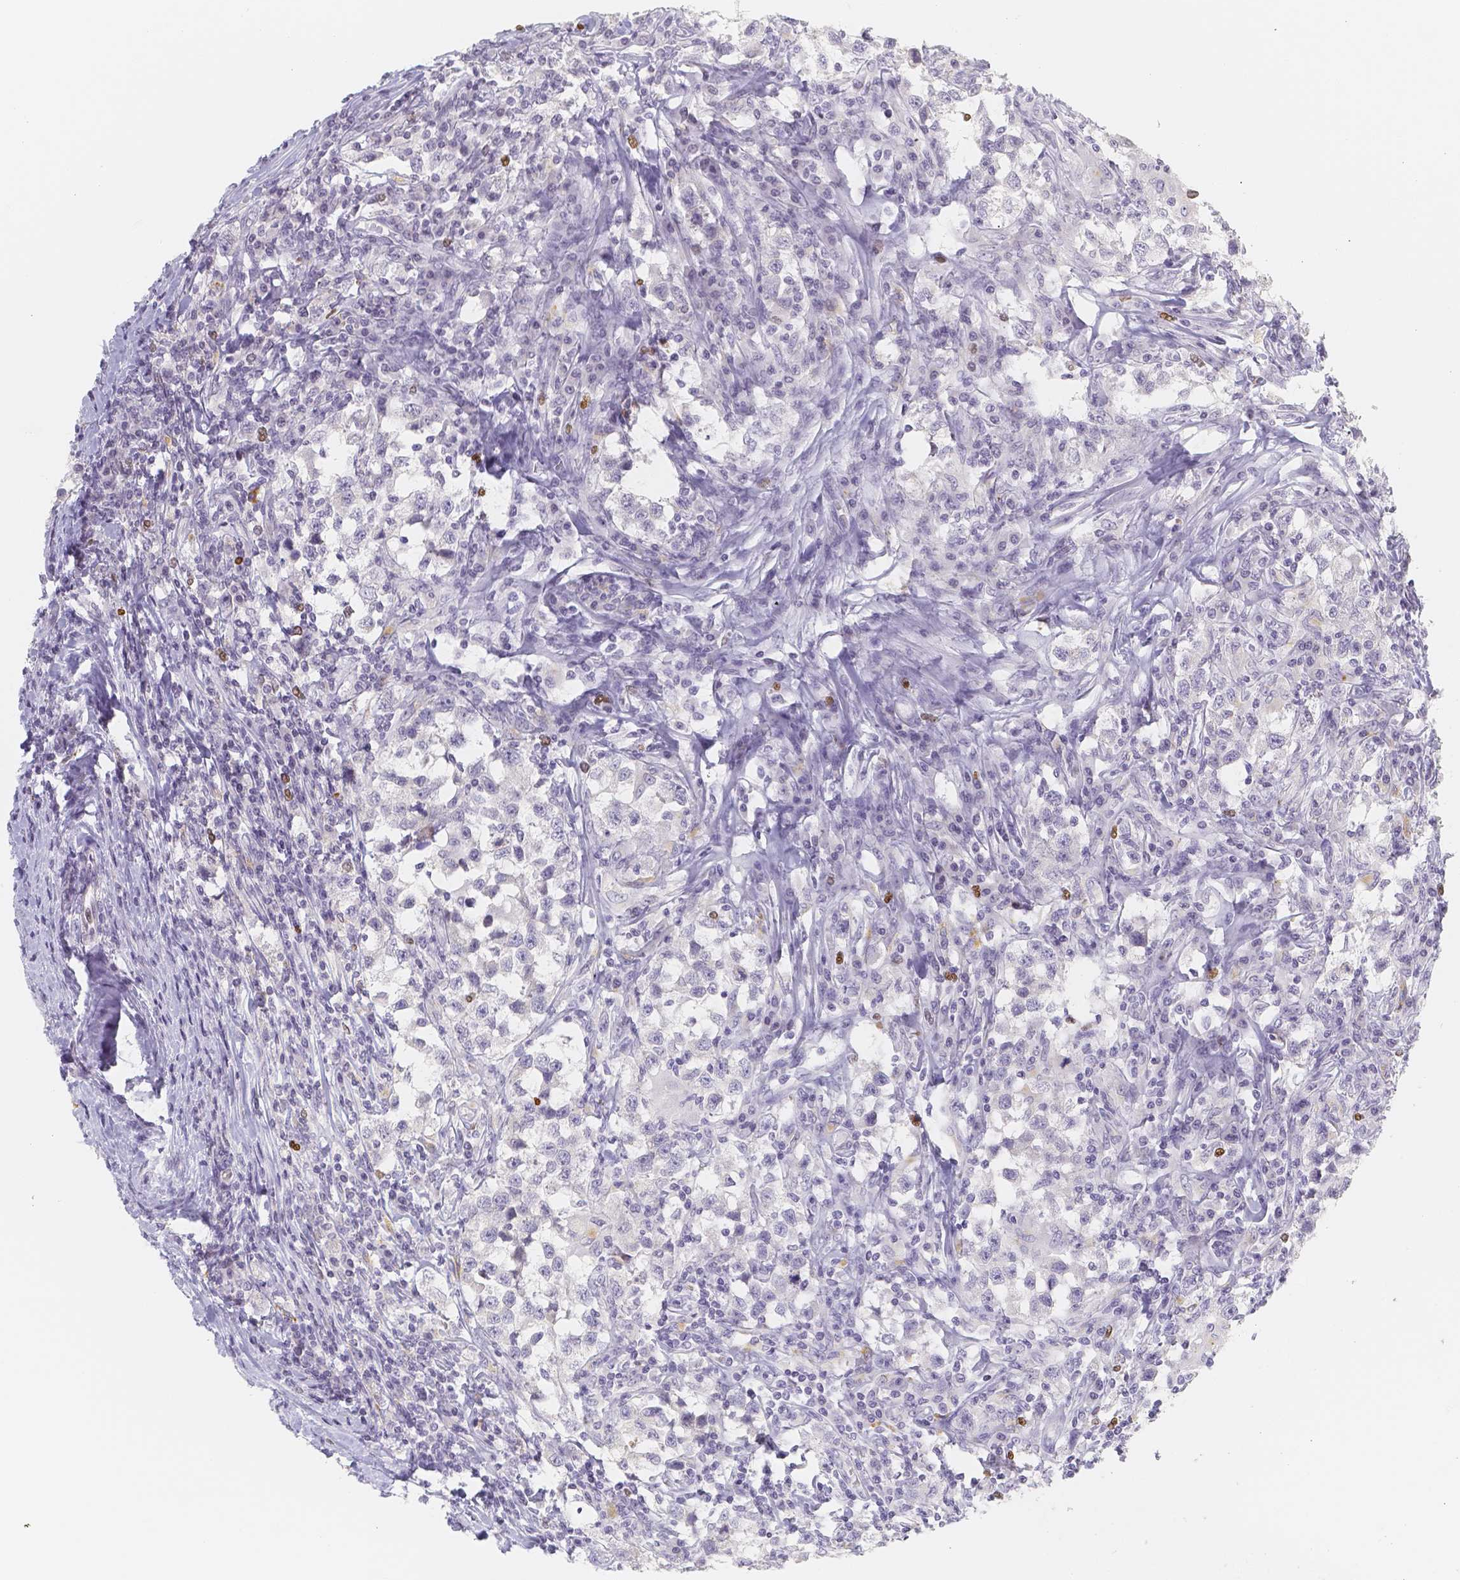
{"staining": {"intensity": "negative", "quantity": "none", "location": "none"}, "tissue": "testis cancer", "cell_type": "Tumor cells", "image_type": "cancer", "snomed": [{"axis": "morphology", "description": "Carcinoma, Embryonal, NOS"}, {"axis": "topography", "description": "Testis"}], "caption": "IHC image of neoplastic tissue: testis embryonal carcinoma stained with DAB shows no significant protein staining in tumor cells.", "gene": "PADI4", "patient": {"sex": "male", "age": 21}}